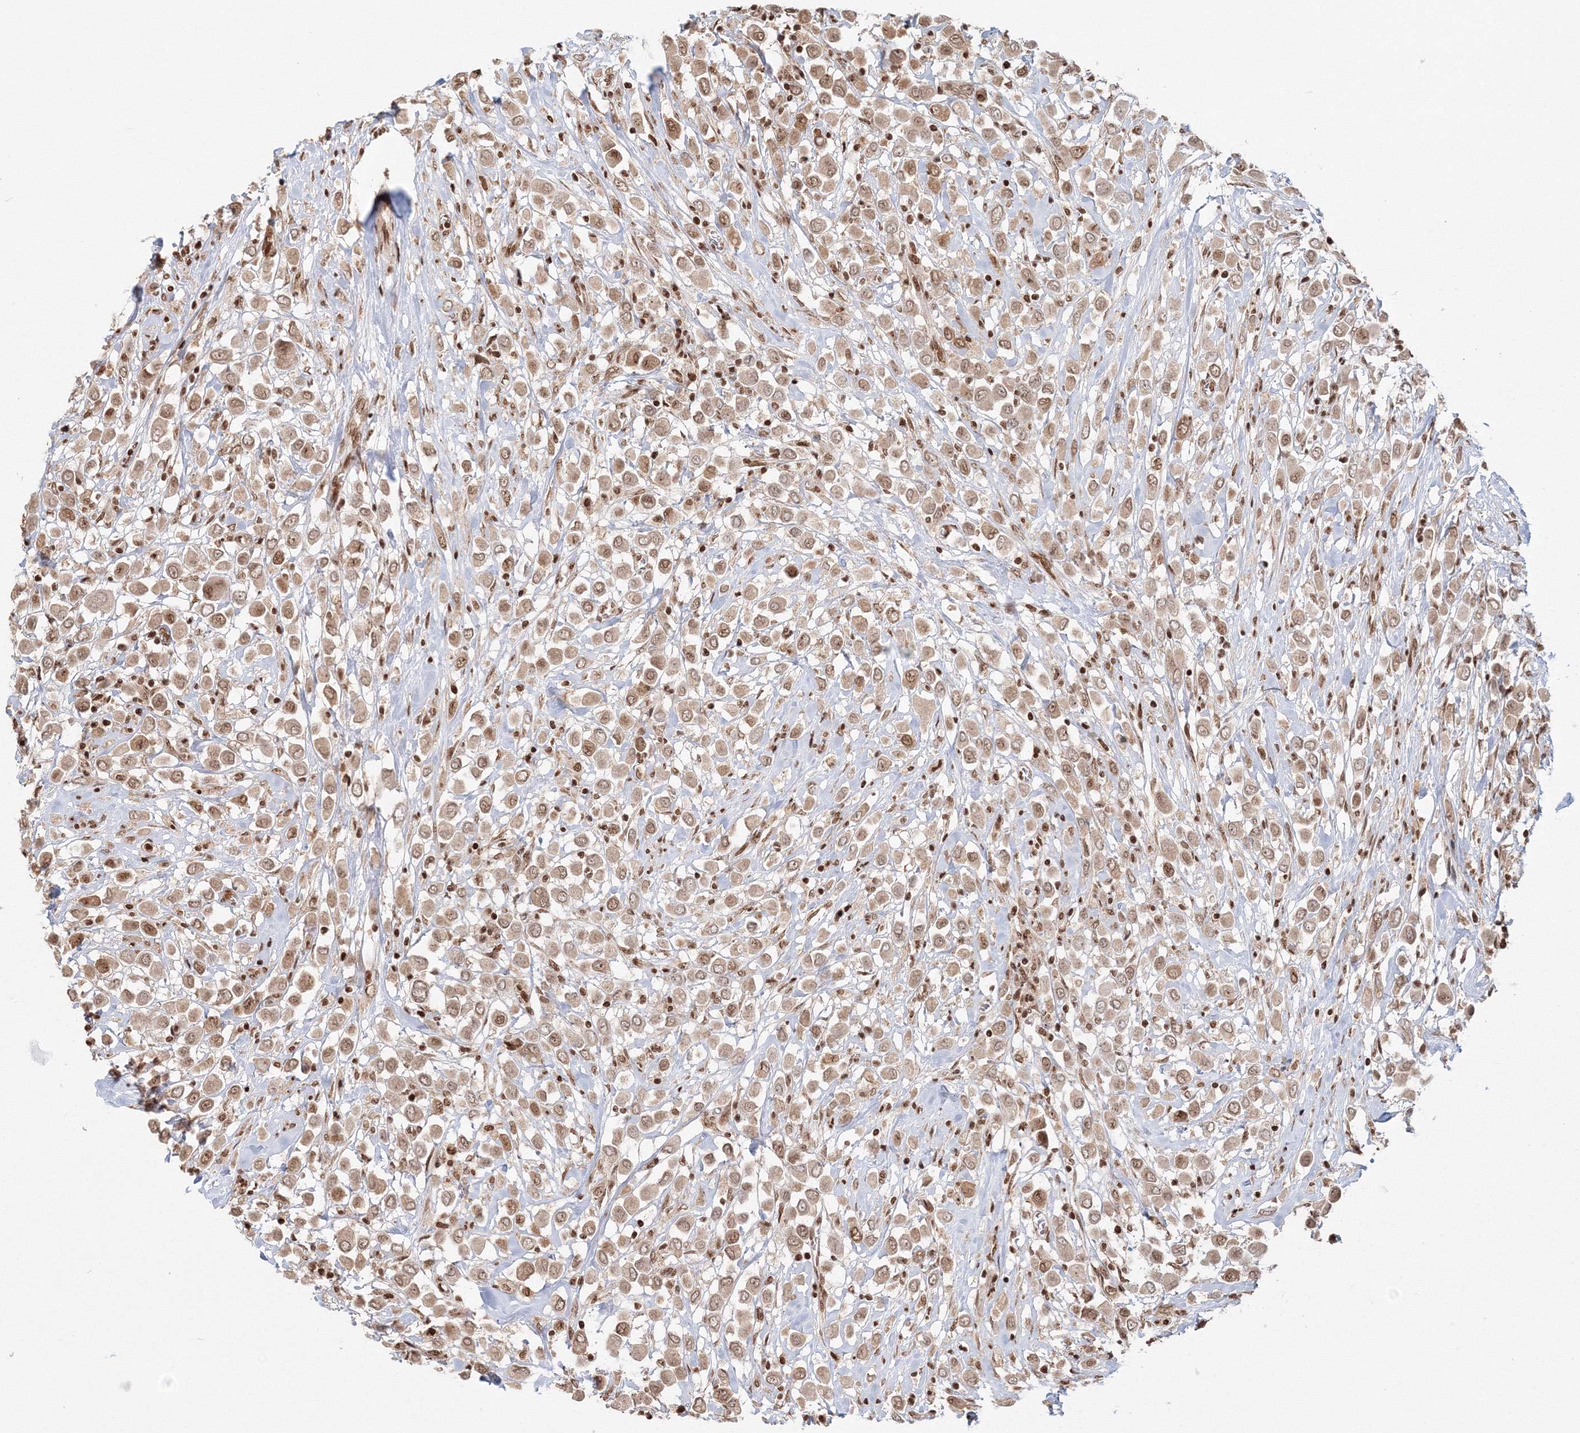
{"staining": {"intensity": "moderate", "quantity": ">75%", "location": "nuclear"}, "tissue": "breast cancer", "cell_type": "Tumor cells", "image_type": "cancer", "snomed": [{"axis": "morphology", "description": "Duct carcinoma"}, {"axis": "topography", "description": "Breast"}], "caption": "A brown stain labels moderate nuclear expression of a protein in invasive ductal carcinoma (breast) tumor cells. (Stains: DAB in brown, nuclei in blue, Microscopy: brightfield microscopy at high magnification).", "gene": "KIF20A", "patient": {"sex": "female", "age": 61}}